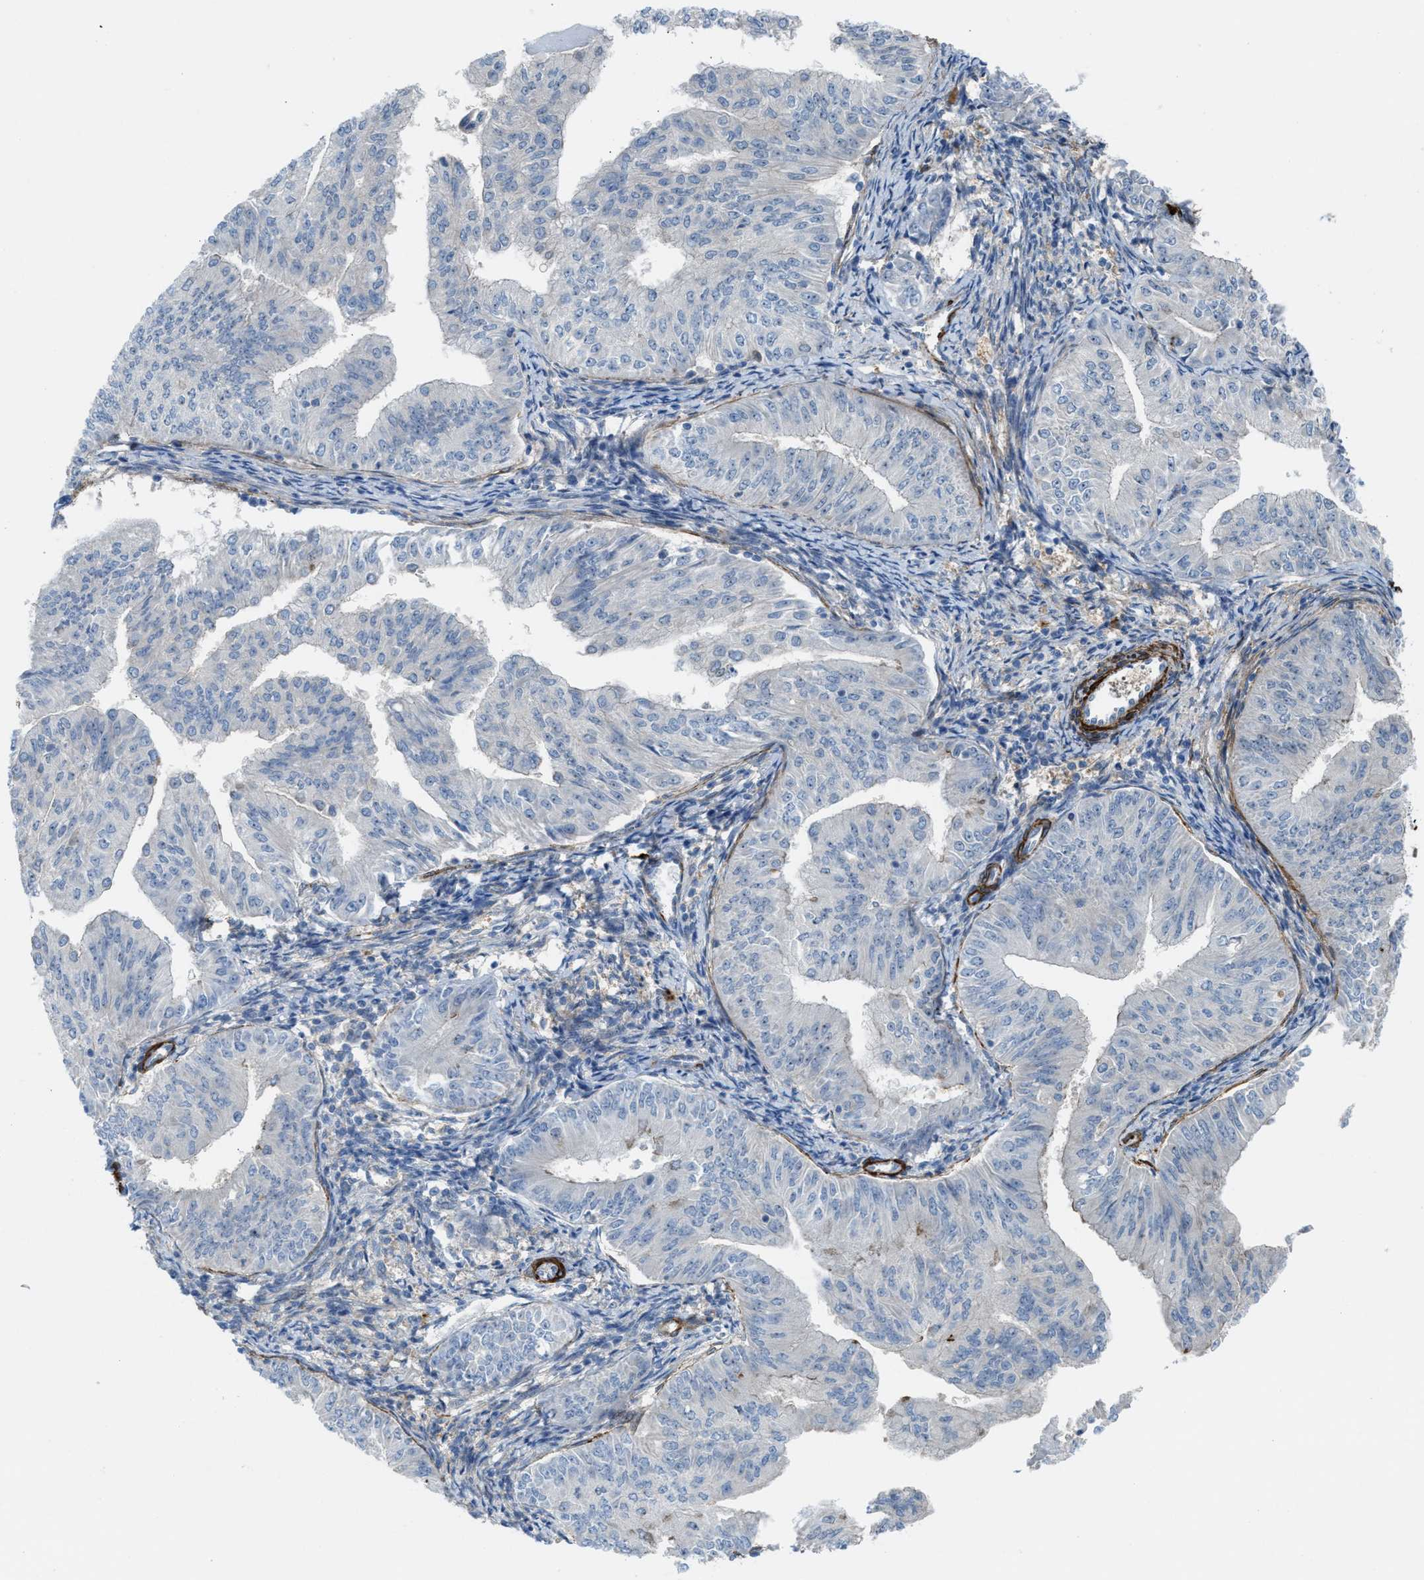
{"staining": {"intensity": "negative", "quantity": "none", "location": "none"}, "tissue": "endometrial cancer", "cell_type": "Tumor cells", "image_type": "cancer", "snomed": [{"axis": "morphology", "description": "Normal tissue, NOS"}, {"axis": "morphology", "description": "Adenocarcinoma, NOS"}, {"axis": "topography", "description": "Endometrium"}], "caption": "High power microscopy histopathology image of an immunohistochemistry (IHC) image of adenocarcinoma (endometrial), revealing no significant expression in tumor cells.", "gene": "NQO2", "patient": {"sex": "female", "age": 53}}